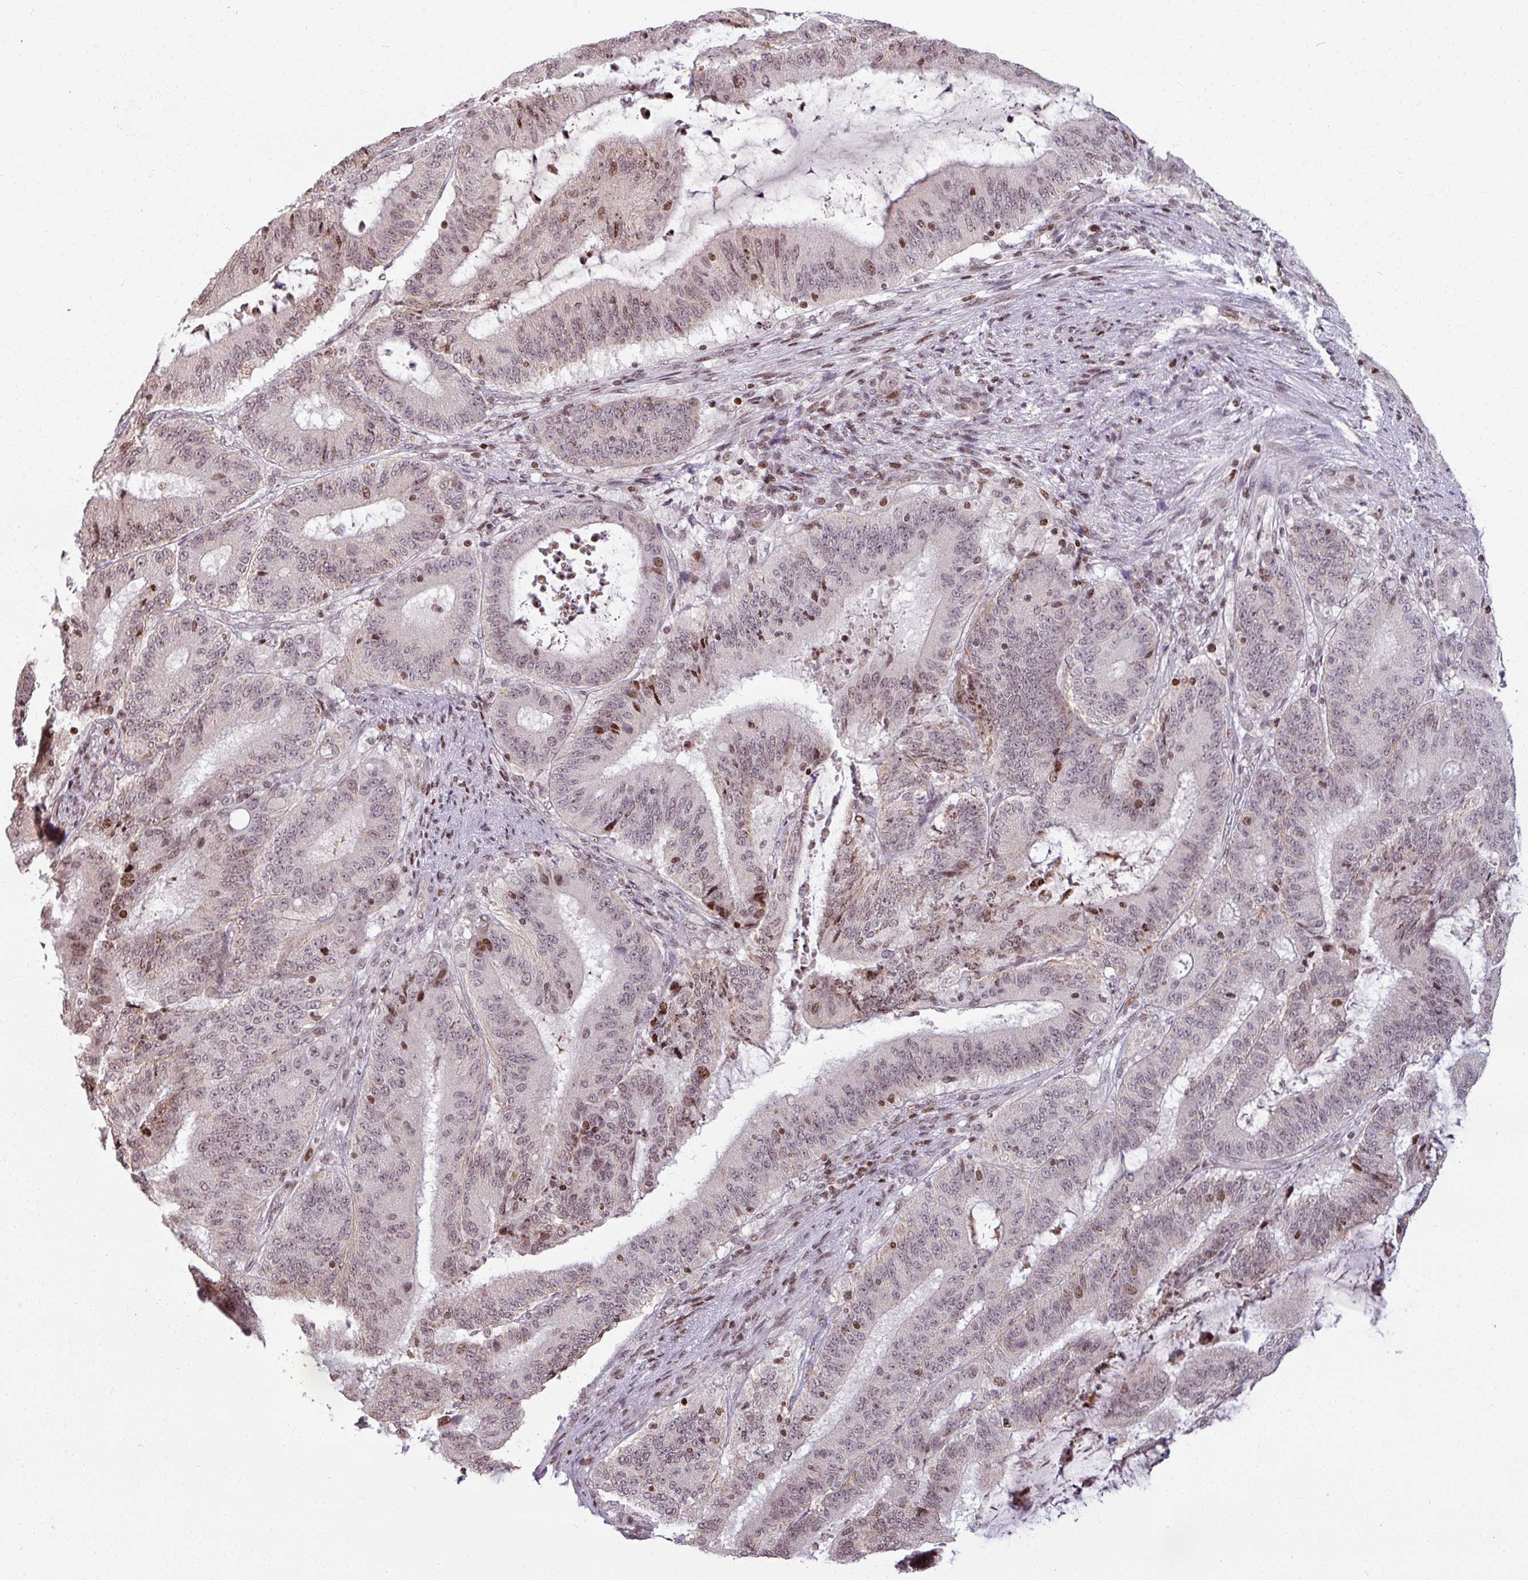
{"staining": {"intensity": "moderate", "quantity": "25%-75%", "location": "nuclear"}, "tissue": "liver cancer", "cell_type": "Tumor cells", "image_type": "cancer", "snomed": [{"axis": "morphology", "description": "Normal tissue, NOS"}, {"axis": "morphology", "description": "Cholangiocarcinoma"}, {"axis": "topography", "description": "Liver"}, {"axis": "topography", "description": "Peripheral nerve tissue"}], "caption": "Liver cholangiocarcinoma stained with immunohistochemistry shows moderate nuclear staining in about 25%-75% of tumor cells.", "gene": "NCOR1", "patient": {"sex": "female", "age": 73}}